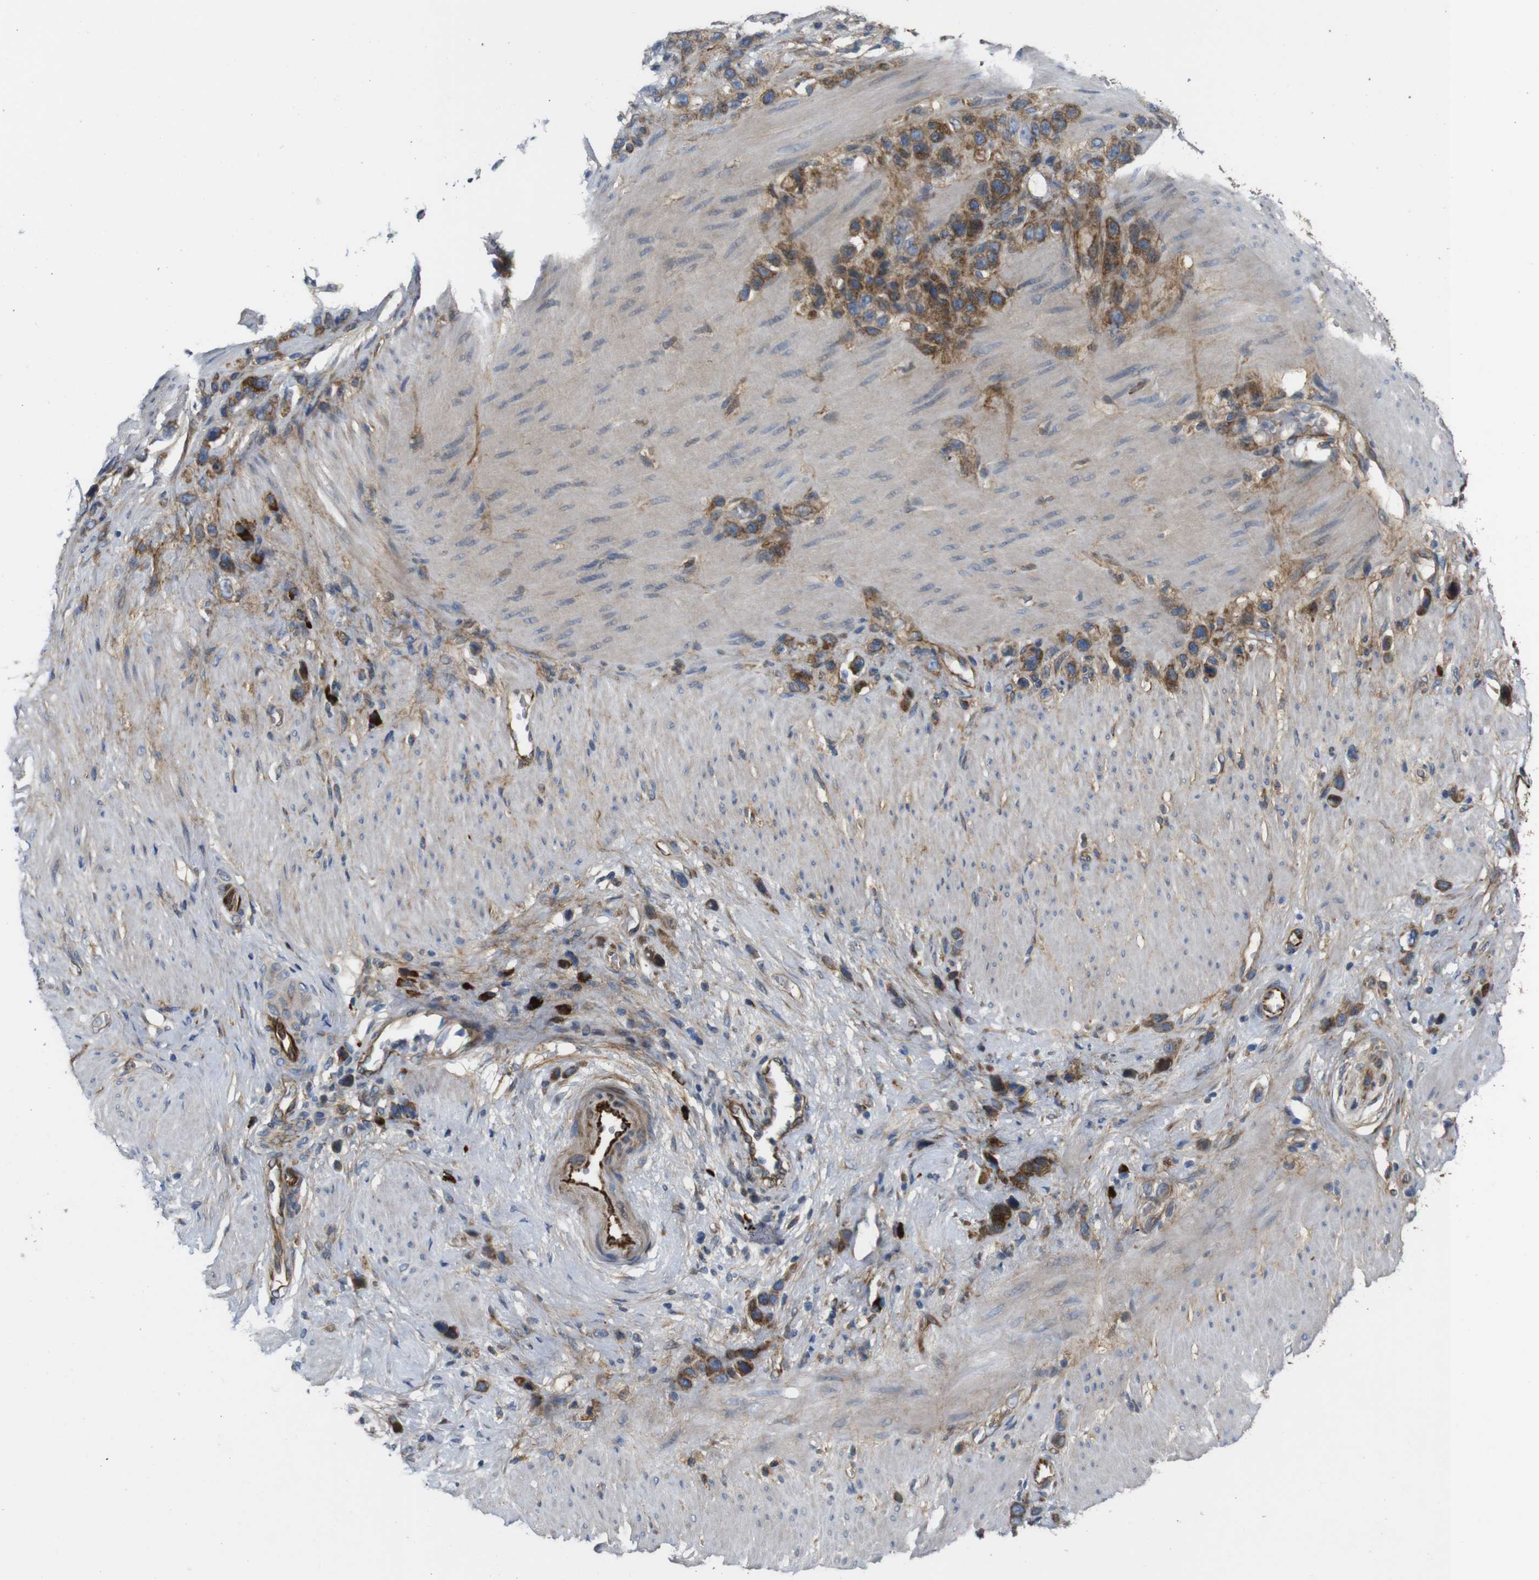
{"staining": {"intensity": "moderate", "quantity": ">75%", "location": "cytoplasmic/membranous"}, "tissue": "stomach cancer", "cell_type": "Tumor cells", "image_type": "cancer", "snomed": [{"axis": "morphology", "description": "Adenocarcinoma, NOS"}, {"axis": "morphology", "description": "Adenocarcinoma, High grade"}, {"axis": "topography", "description": "Stomach, upper"}, {"axis": "topography", "description": "Stomach, lower"}], "caption": "The histopathology image demonstrates immunohistochemical staining of stomach adenocarcinoma. There is moderate cytoplasmic/membranous staining is appreciated in about >75% of tumor cells.", "gene": "UBE2G2", "patient": {"sex": "female", "age": 65}}